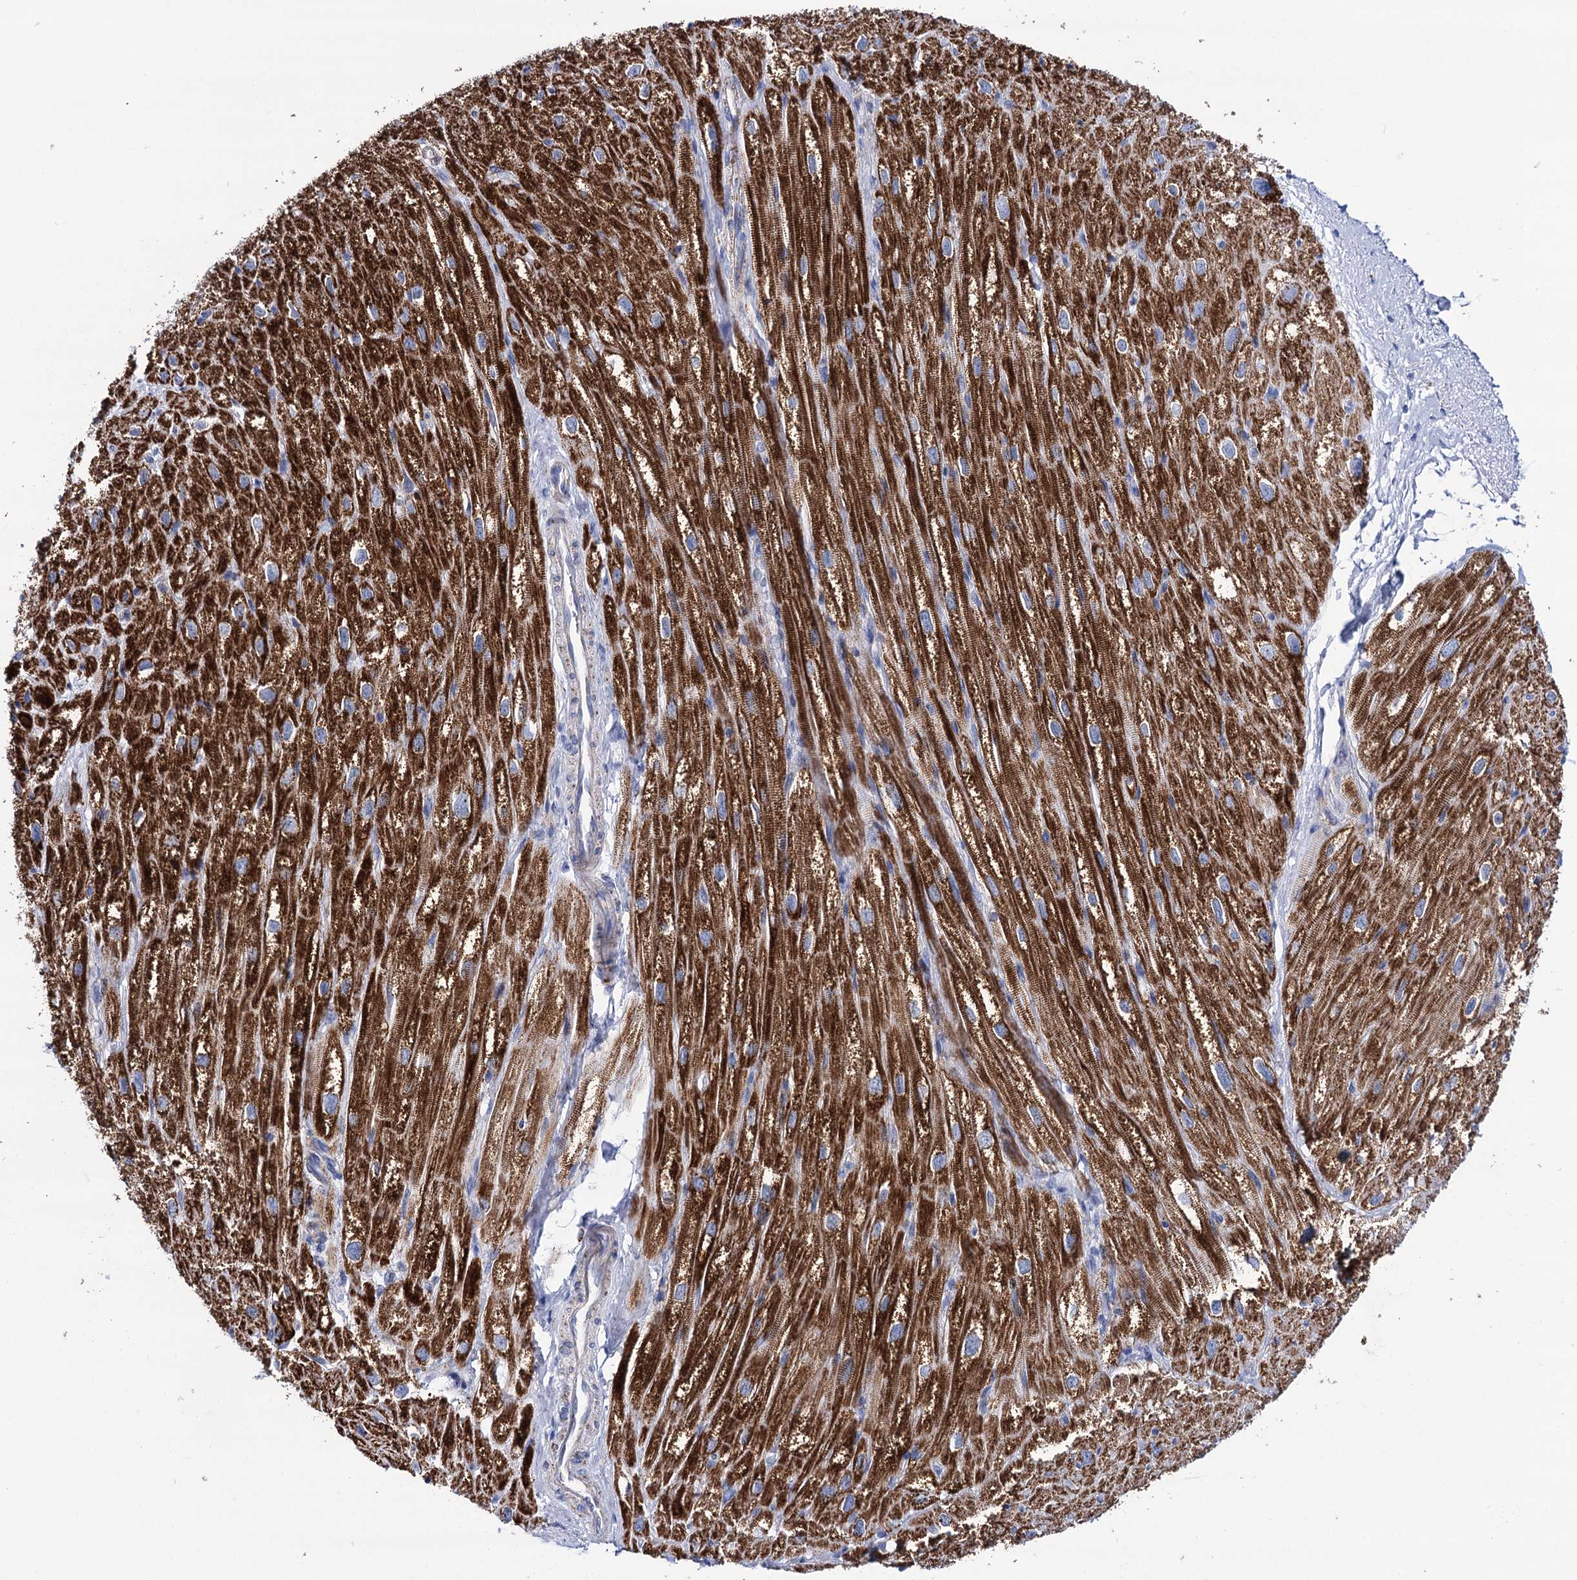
{"staining": {"intensity": "strong", "quantity": ">75%", "location": "cytoplasmic/membranous"}, "tissue": "heart muscle", "cell_type": "Cardiomyocytes", "image_type": "normal", "snomed": [{"axis": "morphology", "description": "Normal tissue, NOS"}, {"axis": "topography", "description": "Heart"}], "caption": "Immunohistochemistry of unremarkable heart muscle shows high levels of strong cytoplasmic/membranous expression in approximately >75% of cardiomyocytes. The staining was performed using DAB, with brown indicating positive protein expression. Nuclei are stained blue with hematoxylin.", "gene": "UBASH3B", "patient": {"sex": "male", "age": 50}}